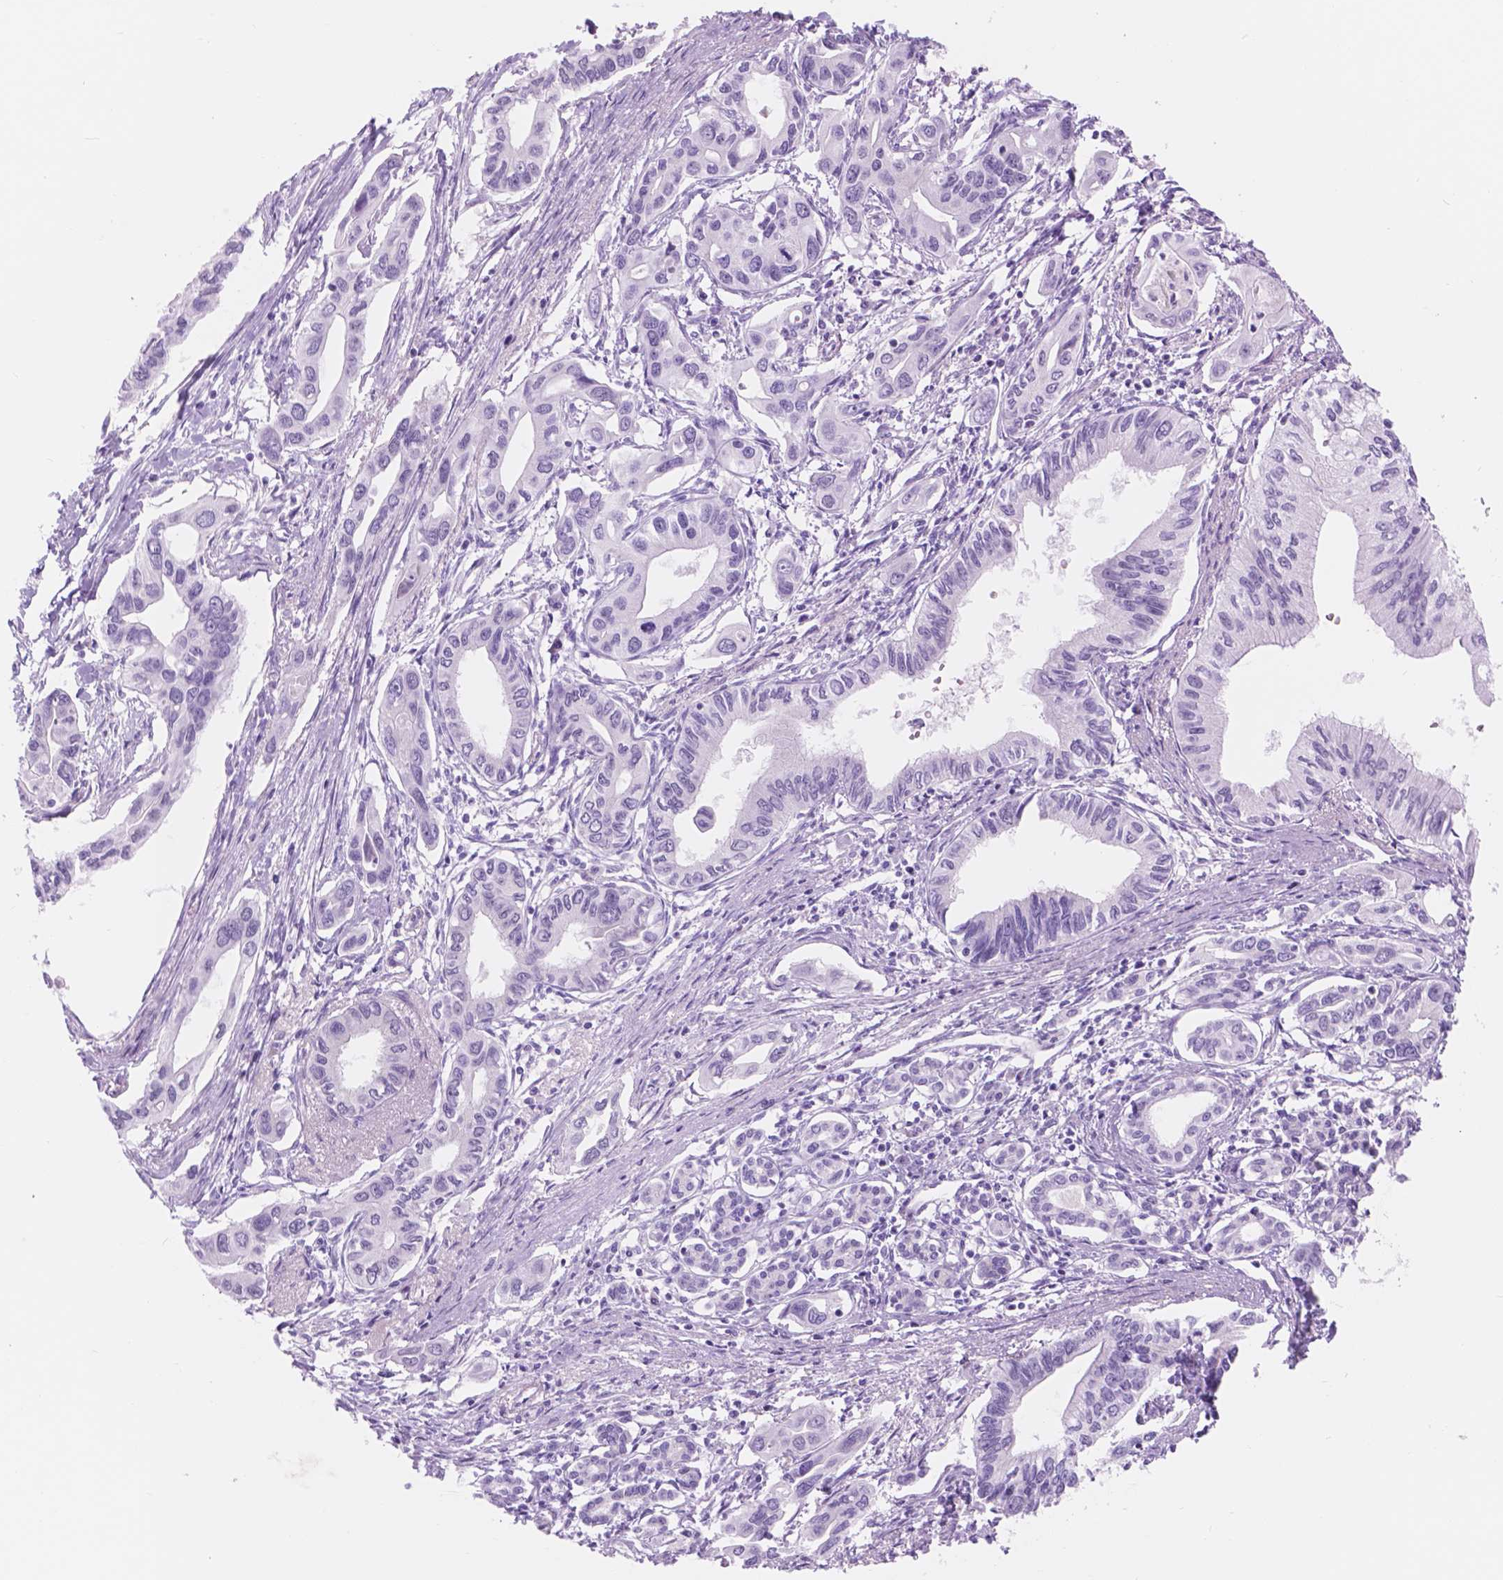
{"staining": {"intensity": "negative", "quantity": "none", "location": "none"}, "tissue": "pancreatic cancer", "cell_type": "Tumor cells", "image_type": "cancer", "snomed": [{"axis": "morphology", "description": "Adenocarcinoma, NOS"}, {"axis": "topography", "description": "Pancreas"}], "caption": "Immunohistochemistry micrograph of neoplastic tissue: pancreatic cancer stained with DAB demonstrates no significant protein expression in tumor cells. (DAB immunohistochemistry, high magnification).", "gene": "DCC", "patient": {"sex": "male", "age": 60}}